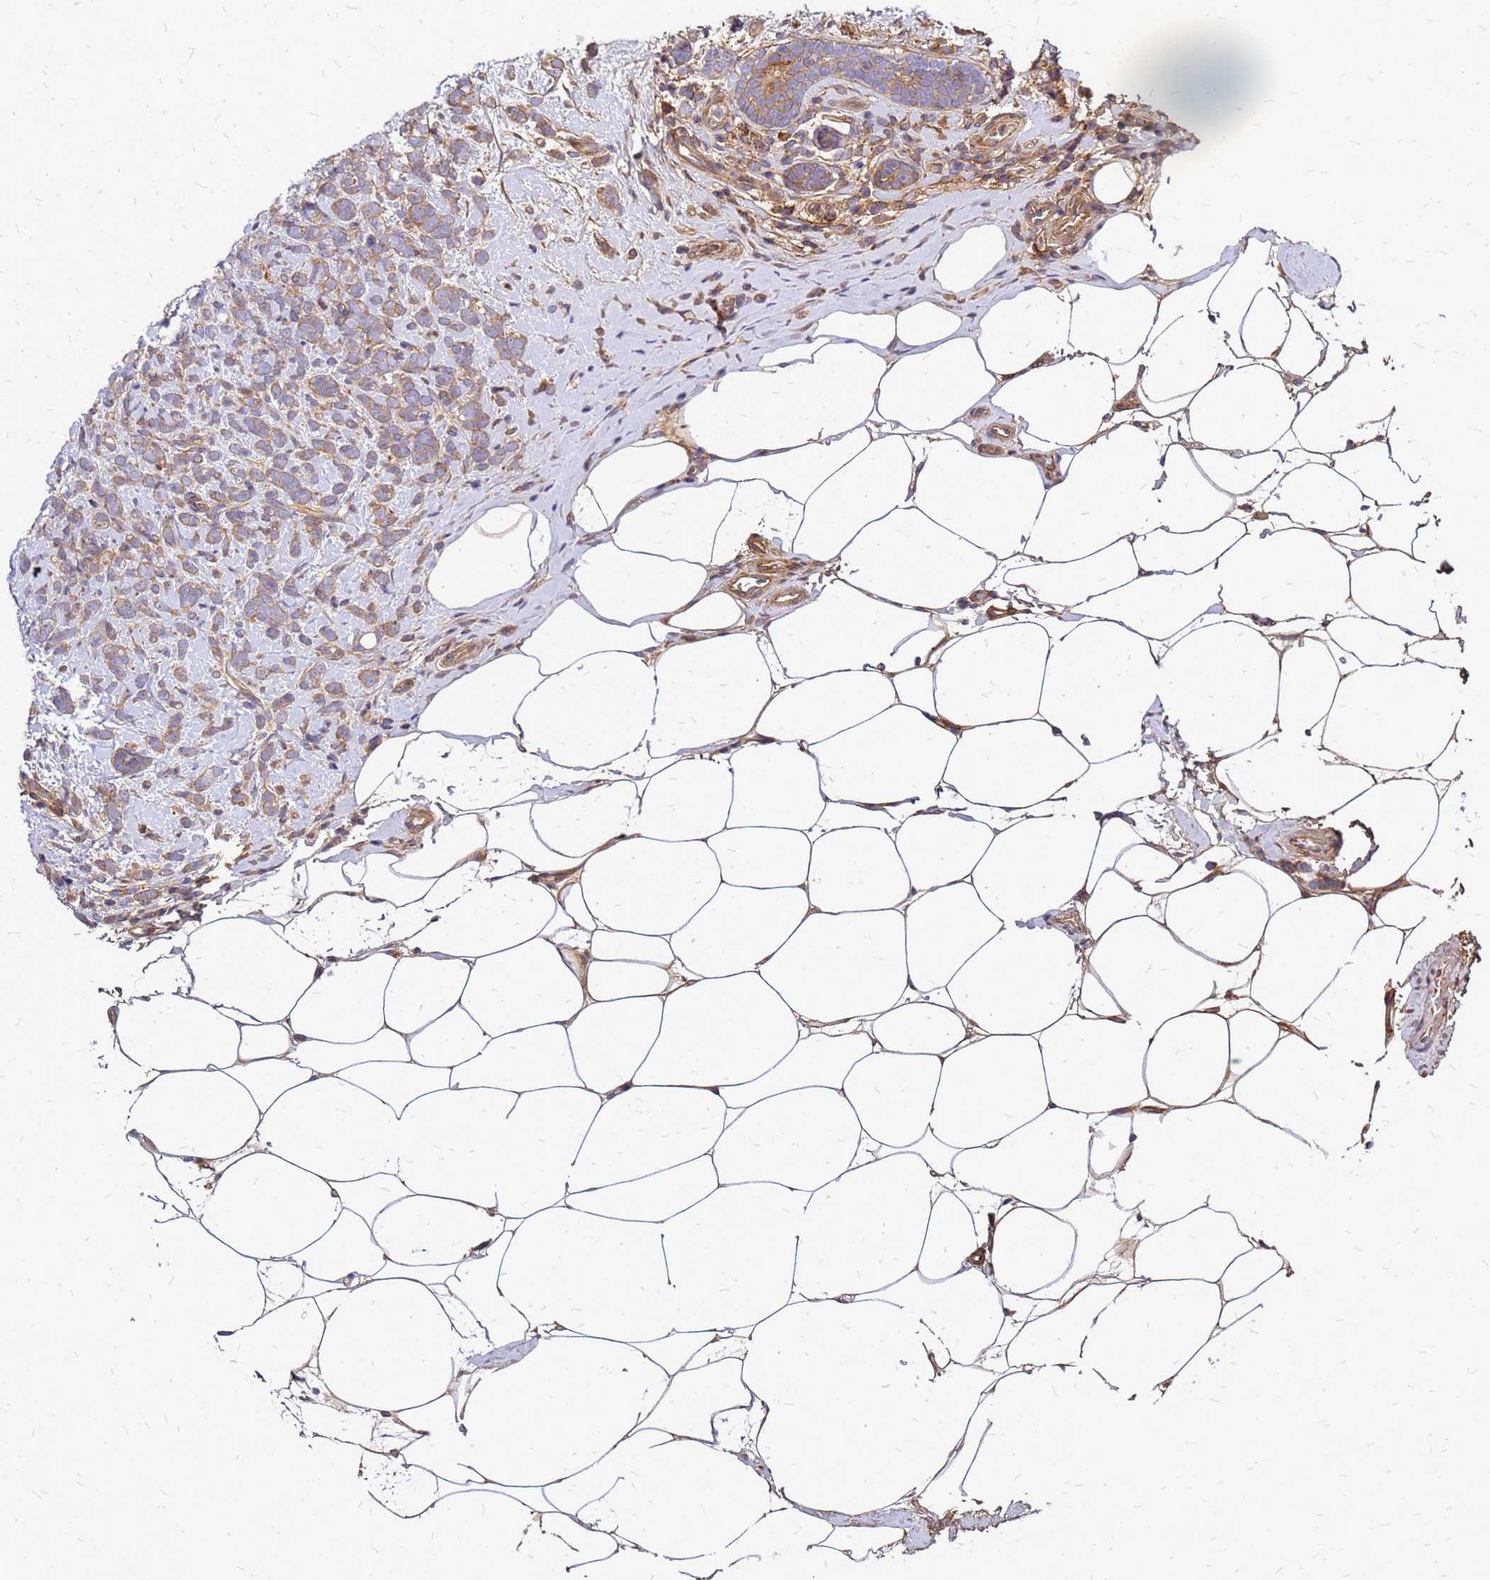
{"staining": {"intensity": "weak", "quantity": ">75%", "location": "cytoplasmic/membranous"}, "tissue": "breast cancer", "cell_type": "Tumor cells", "image_type": "cancer", "snomed": [{"axis": "morphology", "description": "Lobular carcinoma"}, {"axis": "topography", "description": "Breast"}], "caption": "Weak cytoplasmic/membranous staining is appreciated in about >75% of tumor cells in breast cancer.", "gene": "CYBC1", "patient": {"sex": "female", "age": 58}}